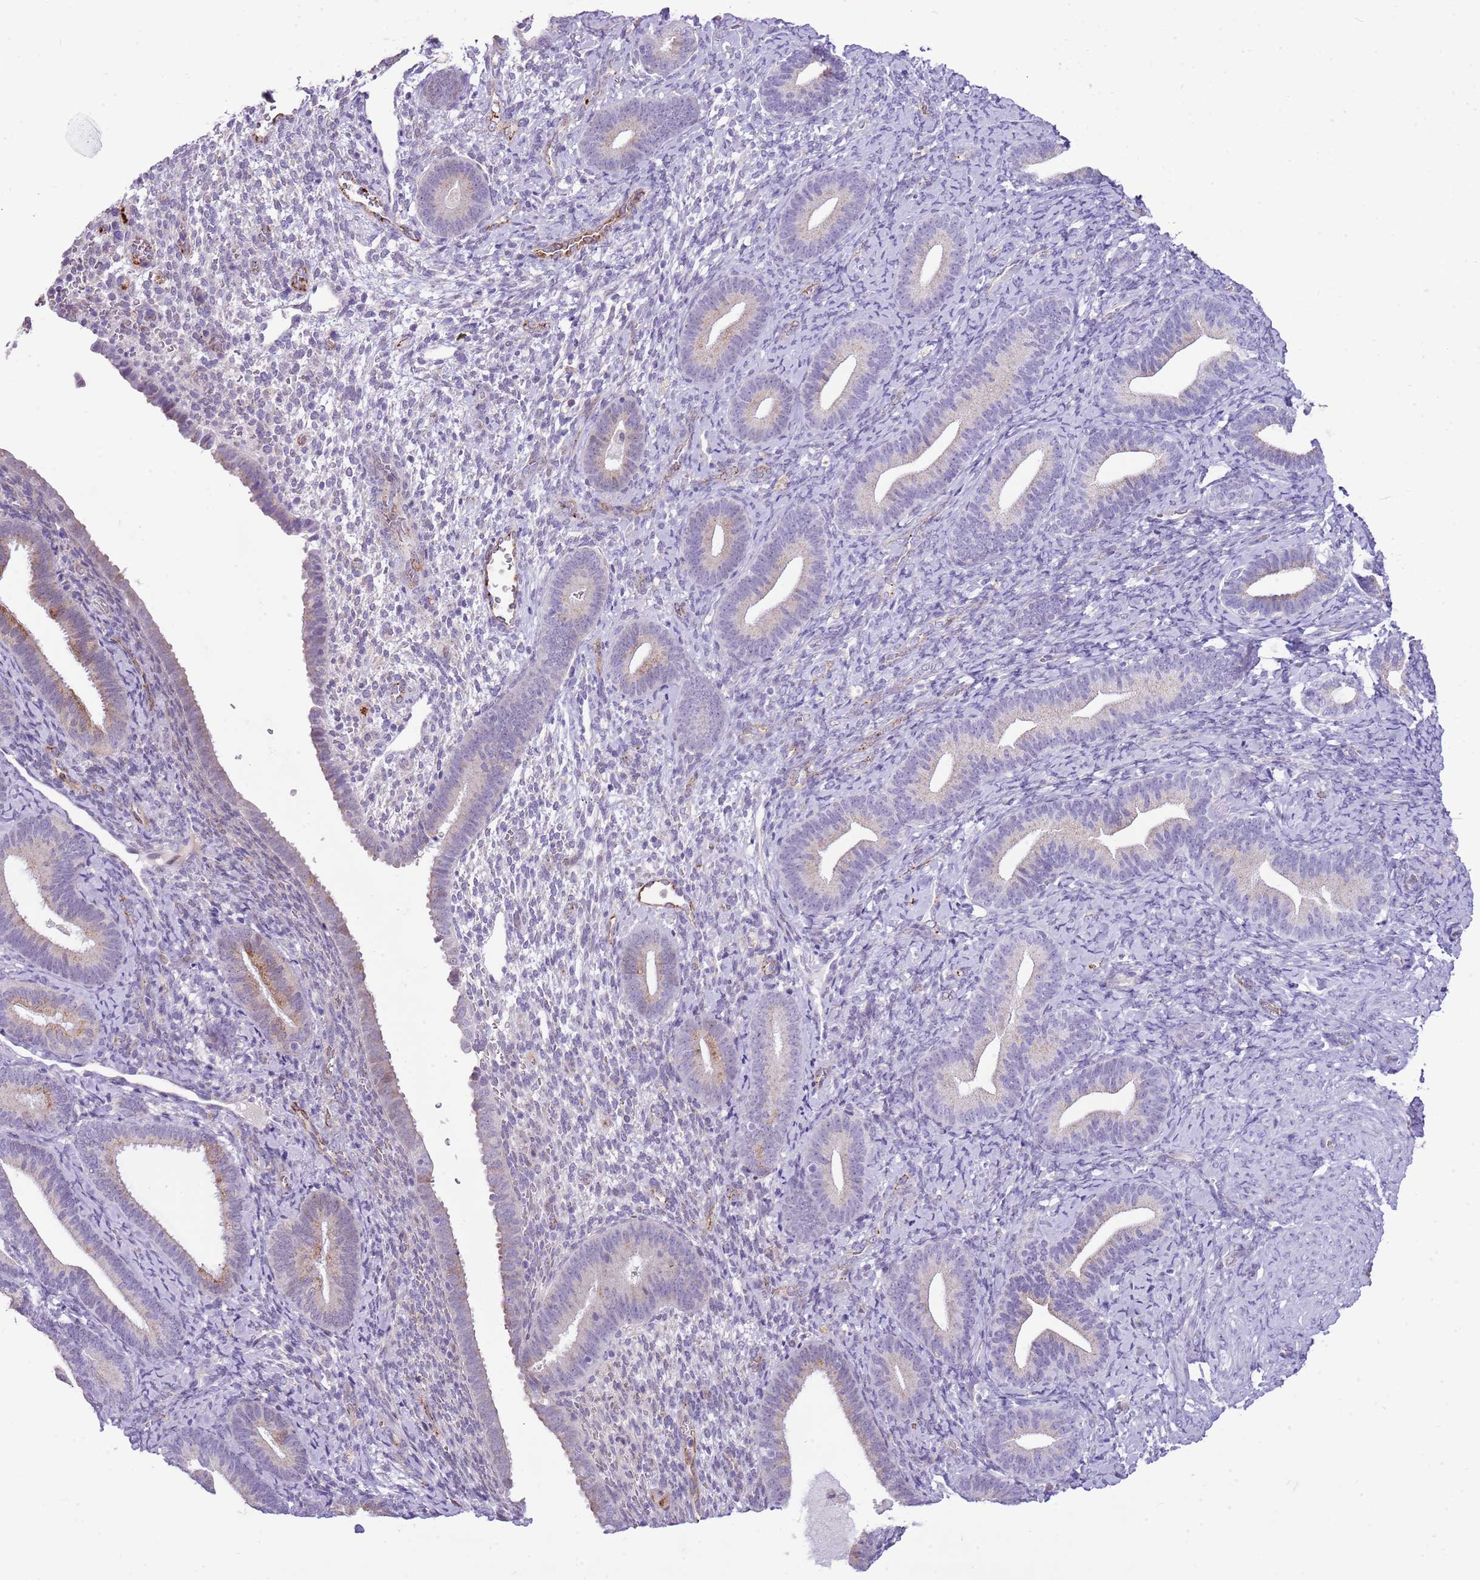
{"staining": {"intensity": "negative", "quantity": "none", "location": "none"}, "tissue": "endometrium", "cell_type": "Cells in endometrial stroma", "image_type": "normal", "snomed": [{"axis": "morphology", "description": "Normal tissue, NOS"}, {"axis": "topography", "description": "Endometrium"}], "caption": "Immunohistochemical staining of benign endometrium demonstrates no significant staining in cells in endometrial stroma. (Immunohistochemistry, brightfield microscopy, high magnification).", "gene": "PCNX1", "patient": {"sex": "female", "age": 65}}